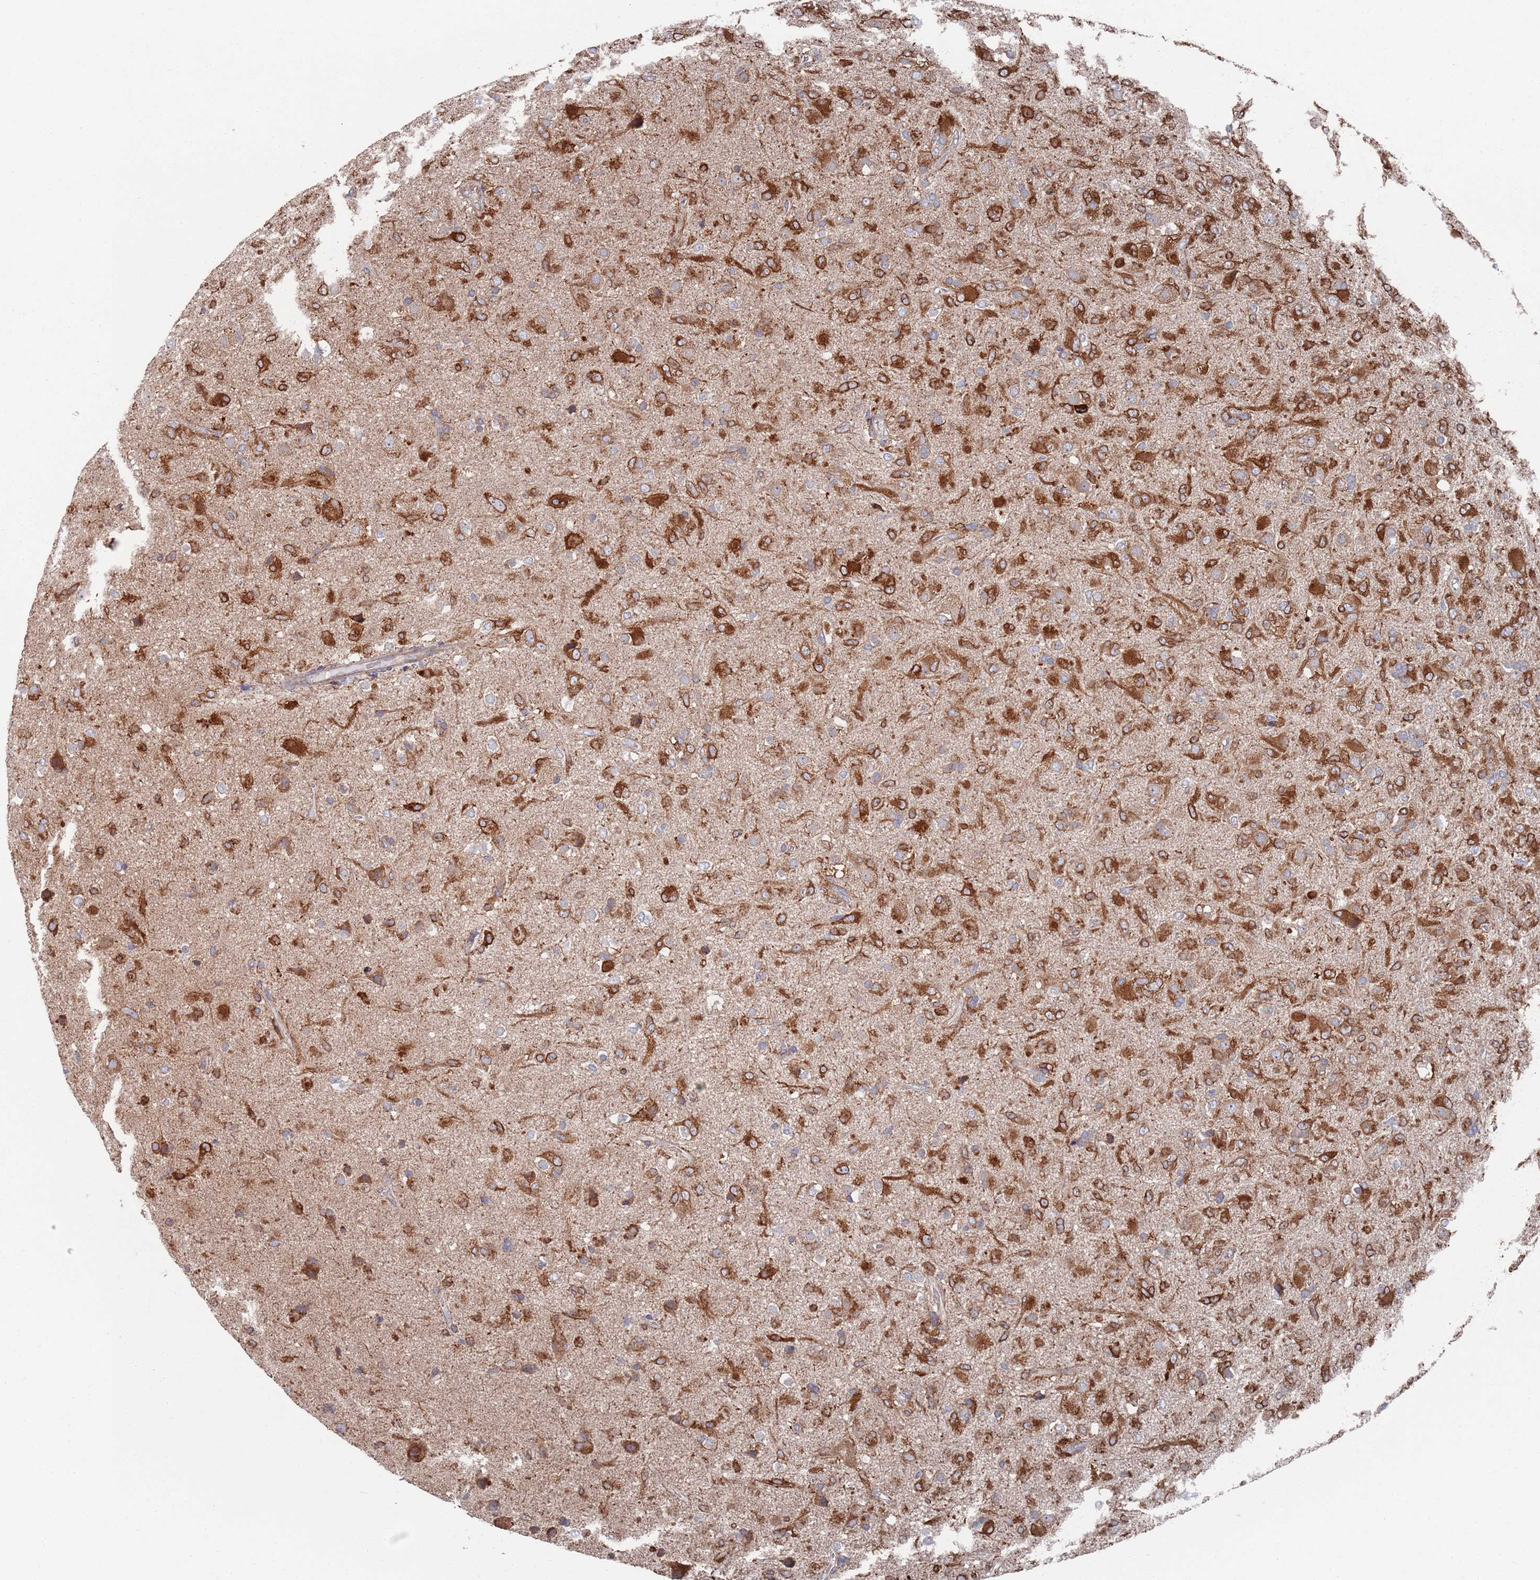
{"staining": {"intensity": "strong", "quantity": ">75%", "location": "cytoplasmic/membranous"}, "tissue": "glioma", "cell_type": "Tumor cells", "image_type": "cancer", "snomed": [{"axis": "morphology", "description": "Glioma, malignant, Low grade"}, {"axis": "topography", "description": "Brain"}], "caption": "Immunohistochemical staining of glioma reveals high levels of strong cytoplasmic/membranous protein staining in about >75% of tumor cells.", "gene": "CCDC106", "patient": {"sex": "male", "age": 65}}